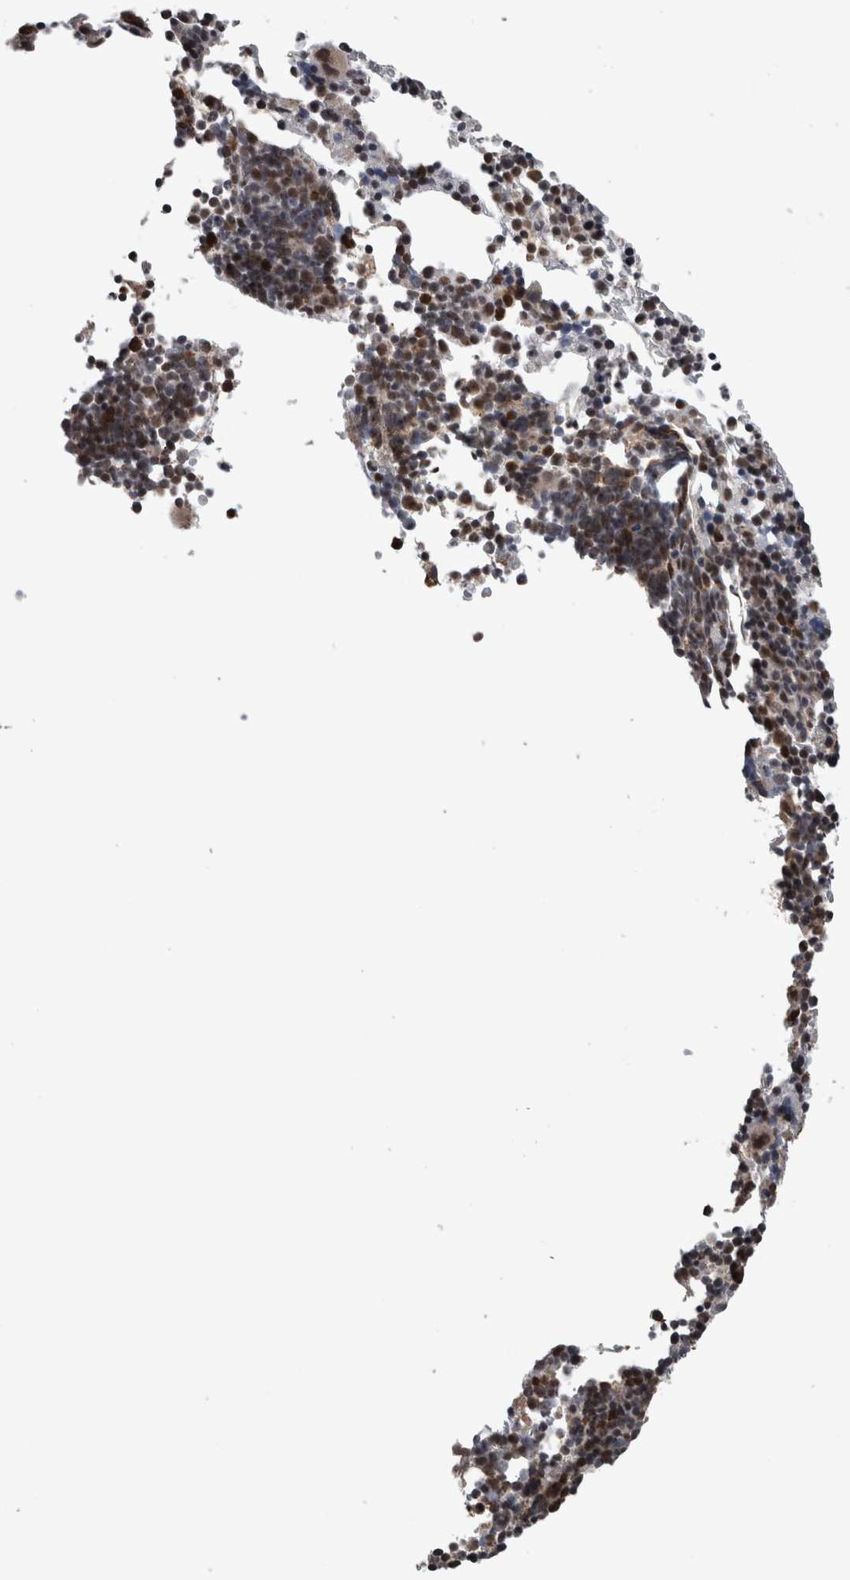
{"staining": {"intensity": "strong", "quantity": "25%-75%", "location": "cytoplasmic/membranous,nuclear"}, "tissue": "bone marrow", "cell_type": "Hematopoietic cells", "image_type": "normal", "snomed": [{"axis": "morphology", "description": "Normal tissue, NOS"}, {"axis": "morphology", "description": "Inflammation, NOS"}, {"axis": "topography", "description": "Bone marrow"}], "caption": "Brown immunohistochemical staining in normal bone marrow shows strong cytoplasmic/membranous,nuclear staining in approximately 25%-75% of hematopoietic cells. (Brightfield microscopy of DAB IHC at high magnification).", "gene": "OR2K2", "patient": {"sex": "male", "age": 31}}